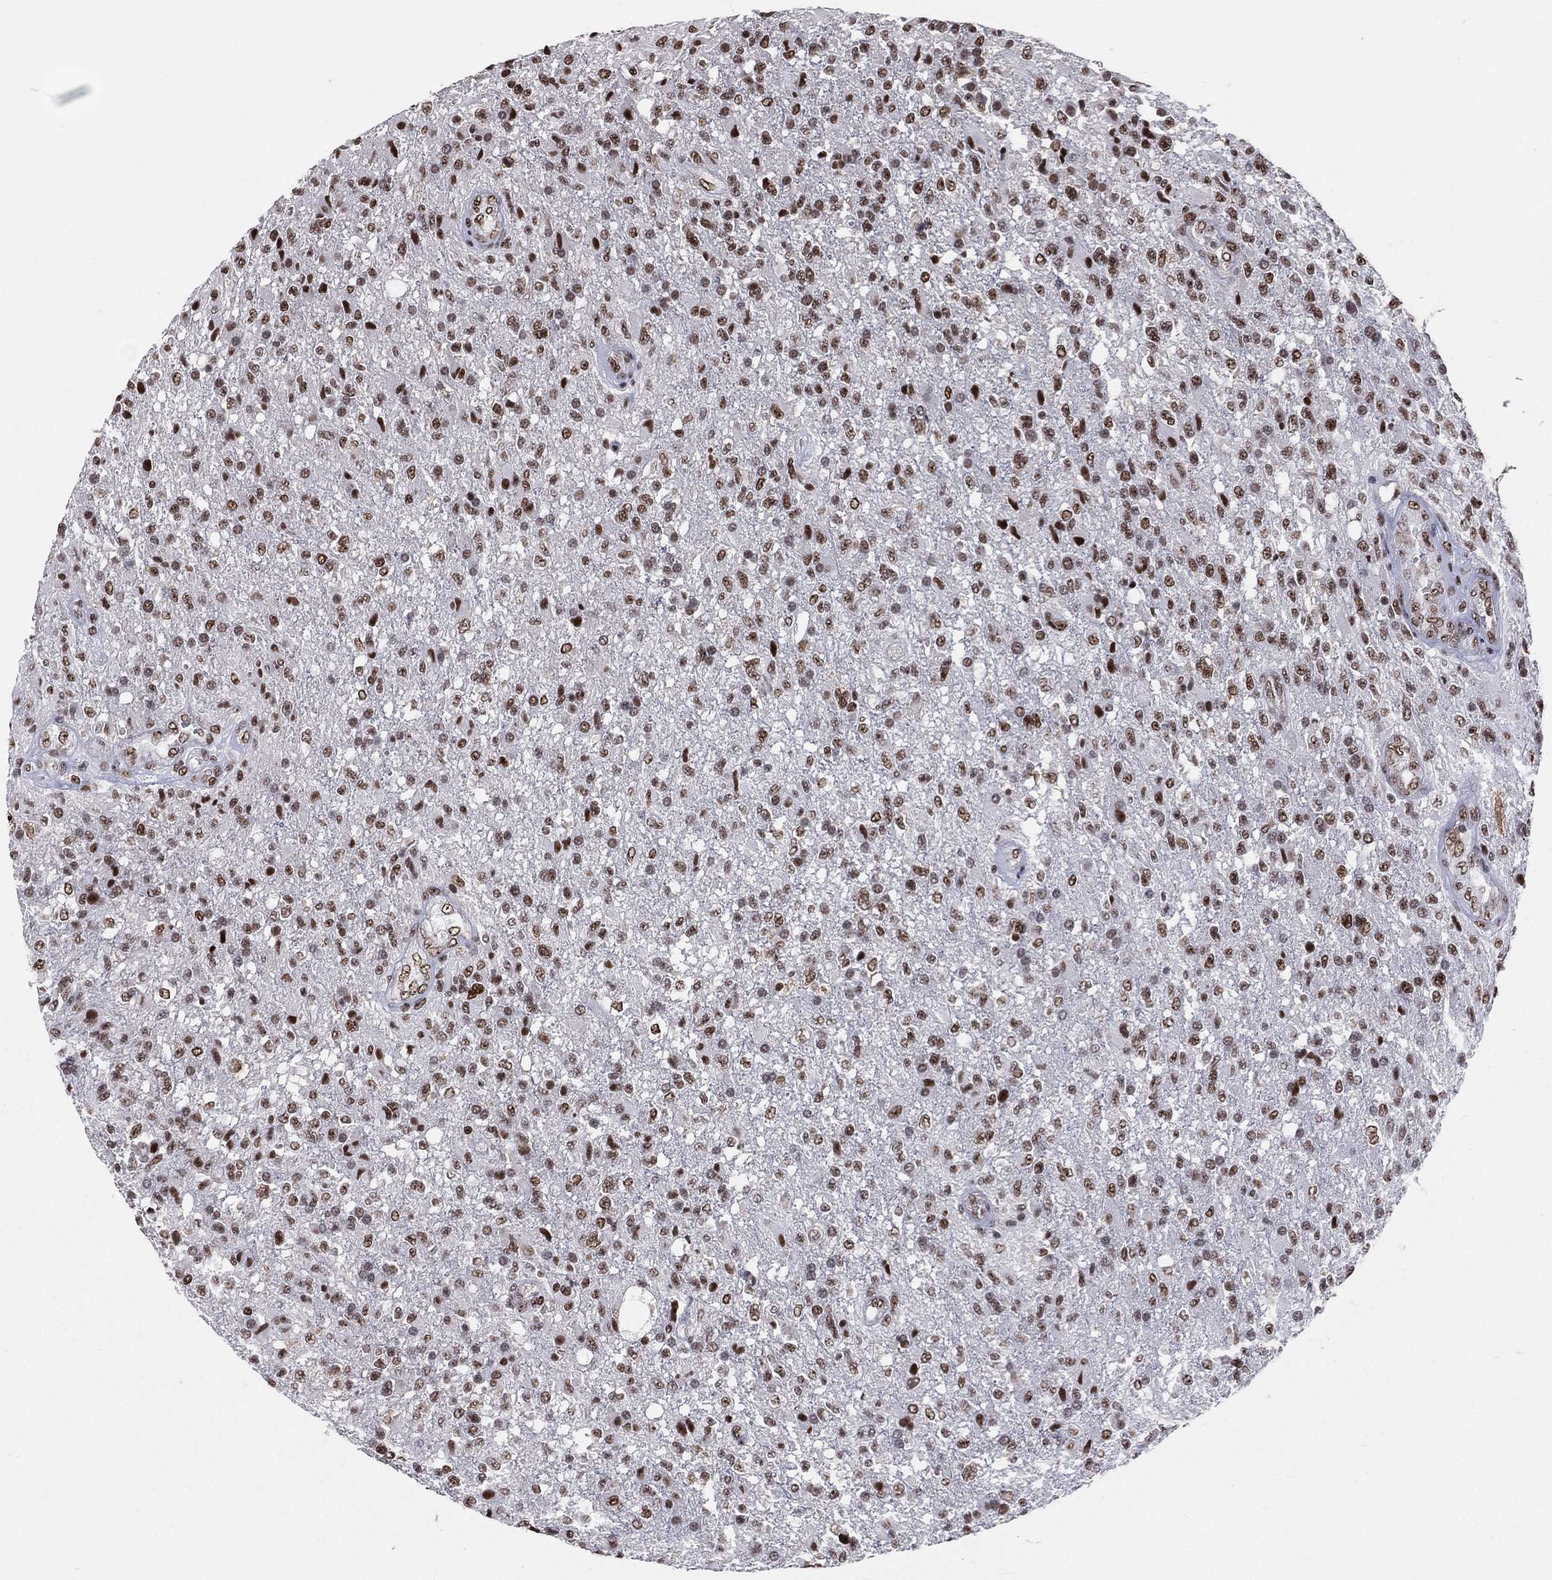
{"staining": {"intensity": "strong", "quantity": ">75%", "location": "nuclear"}, "tissue": "glioma", "cell_type": "Tumor cells", "image_type": "cancer", "snomed": [{"axis": "morphology", "description": "Glioma, malignant, High grade"}, {"axis": "topography", "description": "Brain"}], "caption": "Immunohistochemical staining of malignant glioma (high-grade) exhibits strong nuclear protein positivity in about >75% of tumor cells.", "gene": "CDK7", "patient": {"sex": "male", "age": 56}}